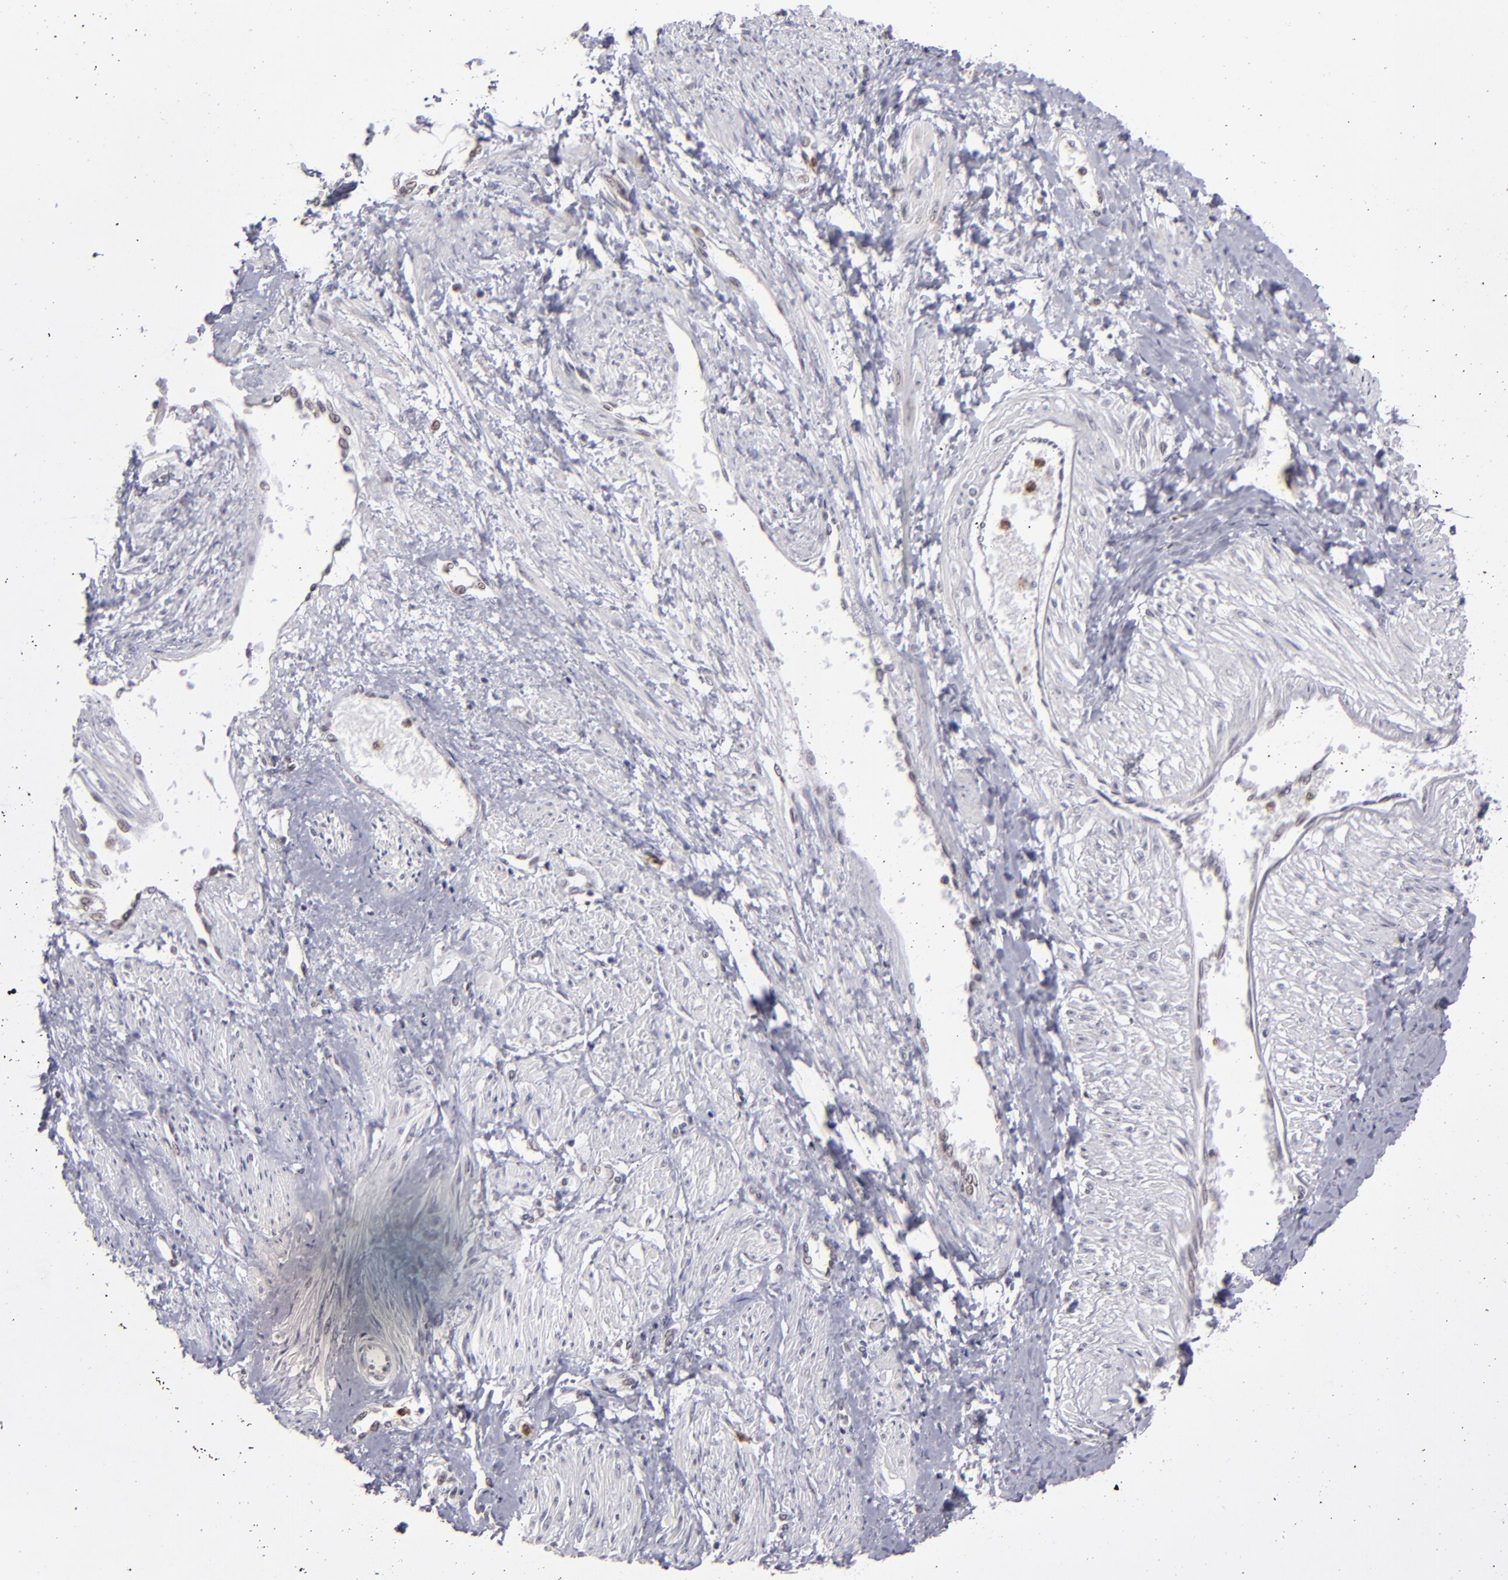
{"staining": {"intensity": "negative", "quantity": "none", "location": "none"}, "tissue": "smooth muscle", "cell_type": "Smooth muscle cells", "image_type": "normal", "snomed": [{"axis": "morphology", "description": "Normal tissue, NOS"}, {"axis": "topography", "description": "Smooth muscle"}, {"axis": "topography", "description": "Uterus"}], "caption": "High magnification brightfield microscopy of benign smooth muscle stained with DAB (3,3'-diaminobenzidine) (brown) and counterstained with hematoxylin (blue): smooth muscle cells show no significant positivity. (DAB immunohistochemistry (IHC) visualized using brightfield microscopy, high magnification).", "gene": "RREB1", "patient": {"sex": "female", "age": 39}}